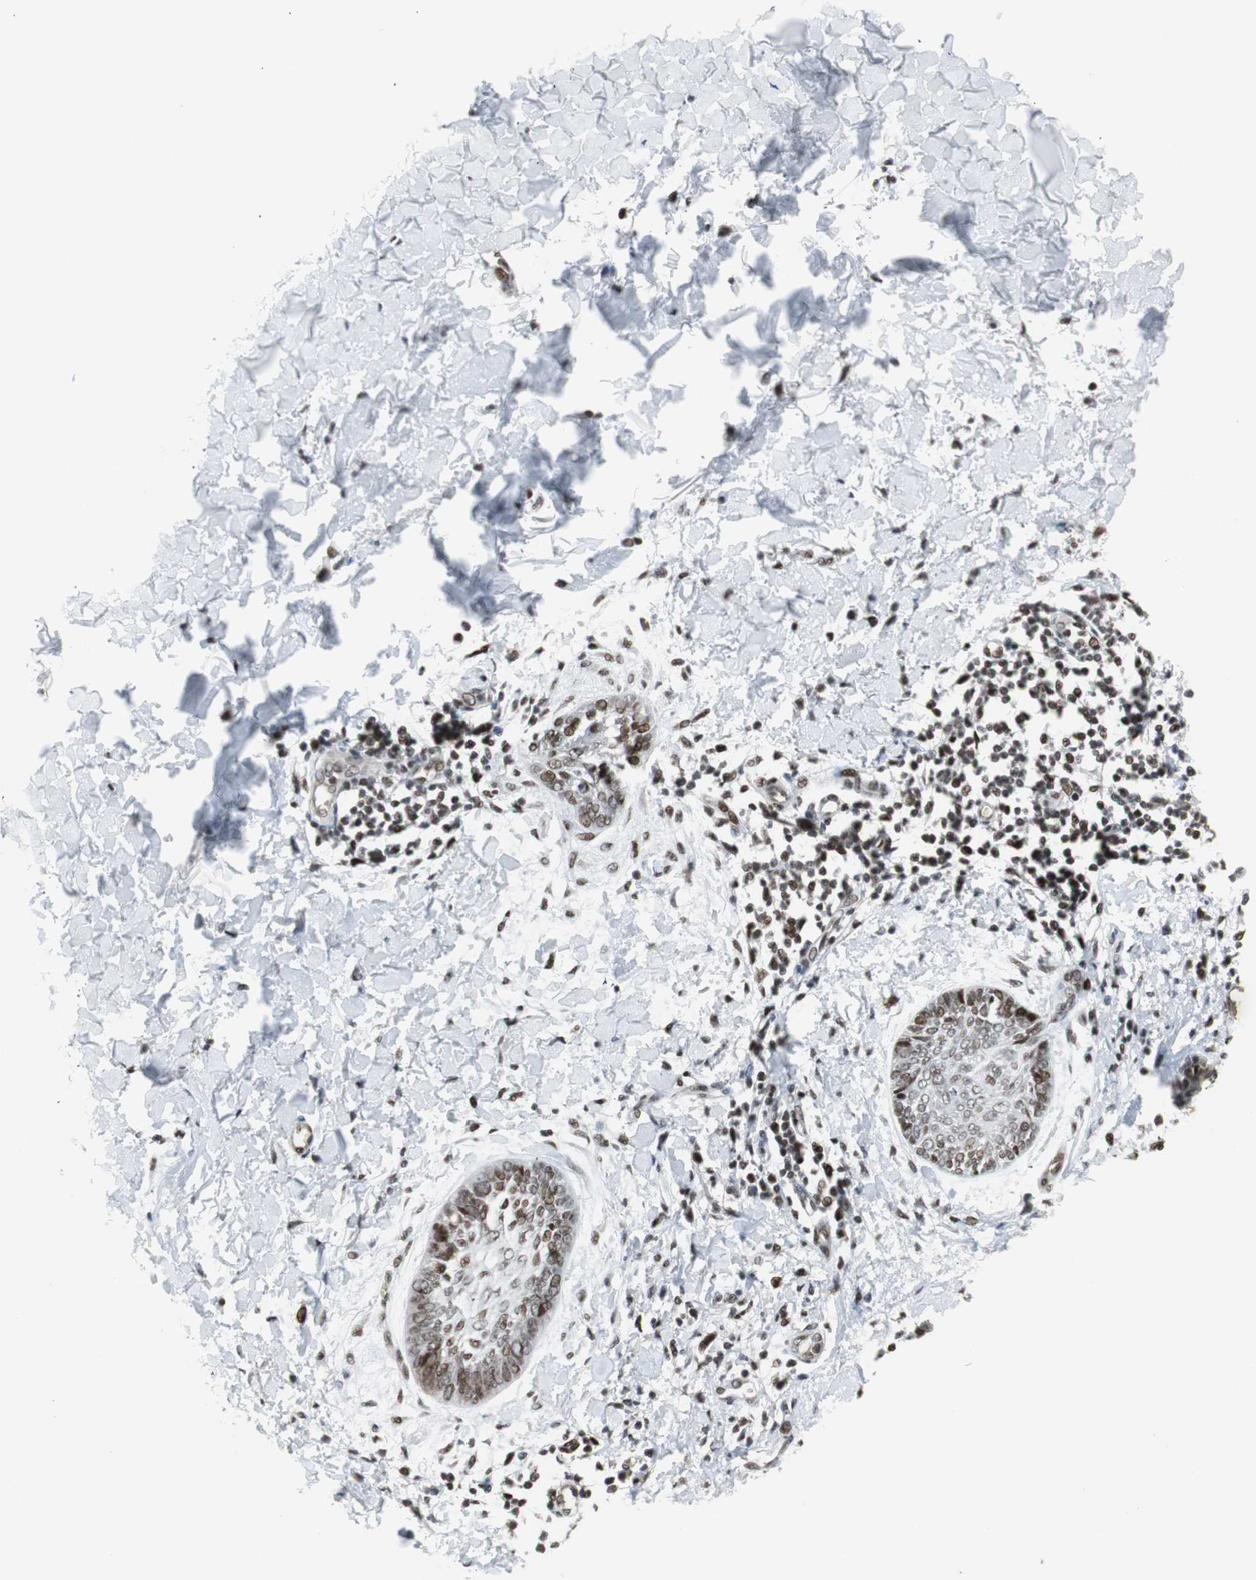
{"staining": {"intensity": "moderate", "quantity": ">75%", "location": "nuclear"}, "tissue": "skin cancer", "cell_type": "Tumor cells", "image_type": "cancer", "snomed": [{"axis": "morphology", "description": "Normal tissue, NOS"}, {"axis": "morphology", "description": "Basal cell carcinoma"}, {"axis": "topography", "description": "Skin"}], "caption": "Human skin cancer (basal cell carcinoma) stained with a protein marker demonstrates moderate staining in tumor cells.", "gene": "TAF5", "patient": {"sex": "male", "age": 71}}